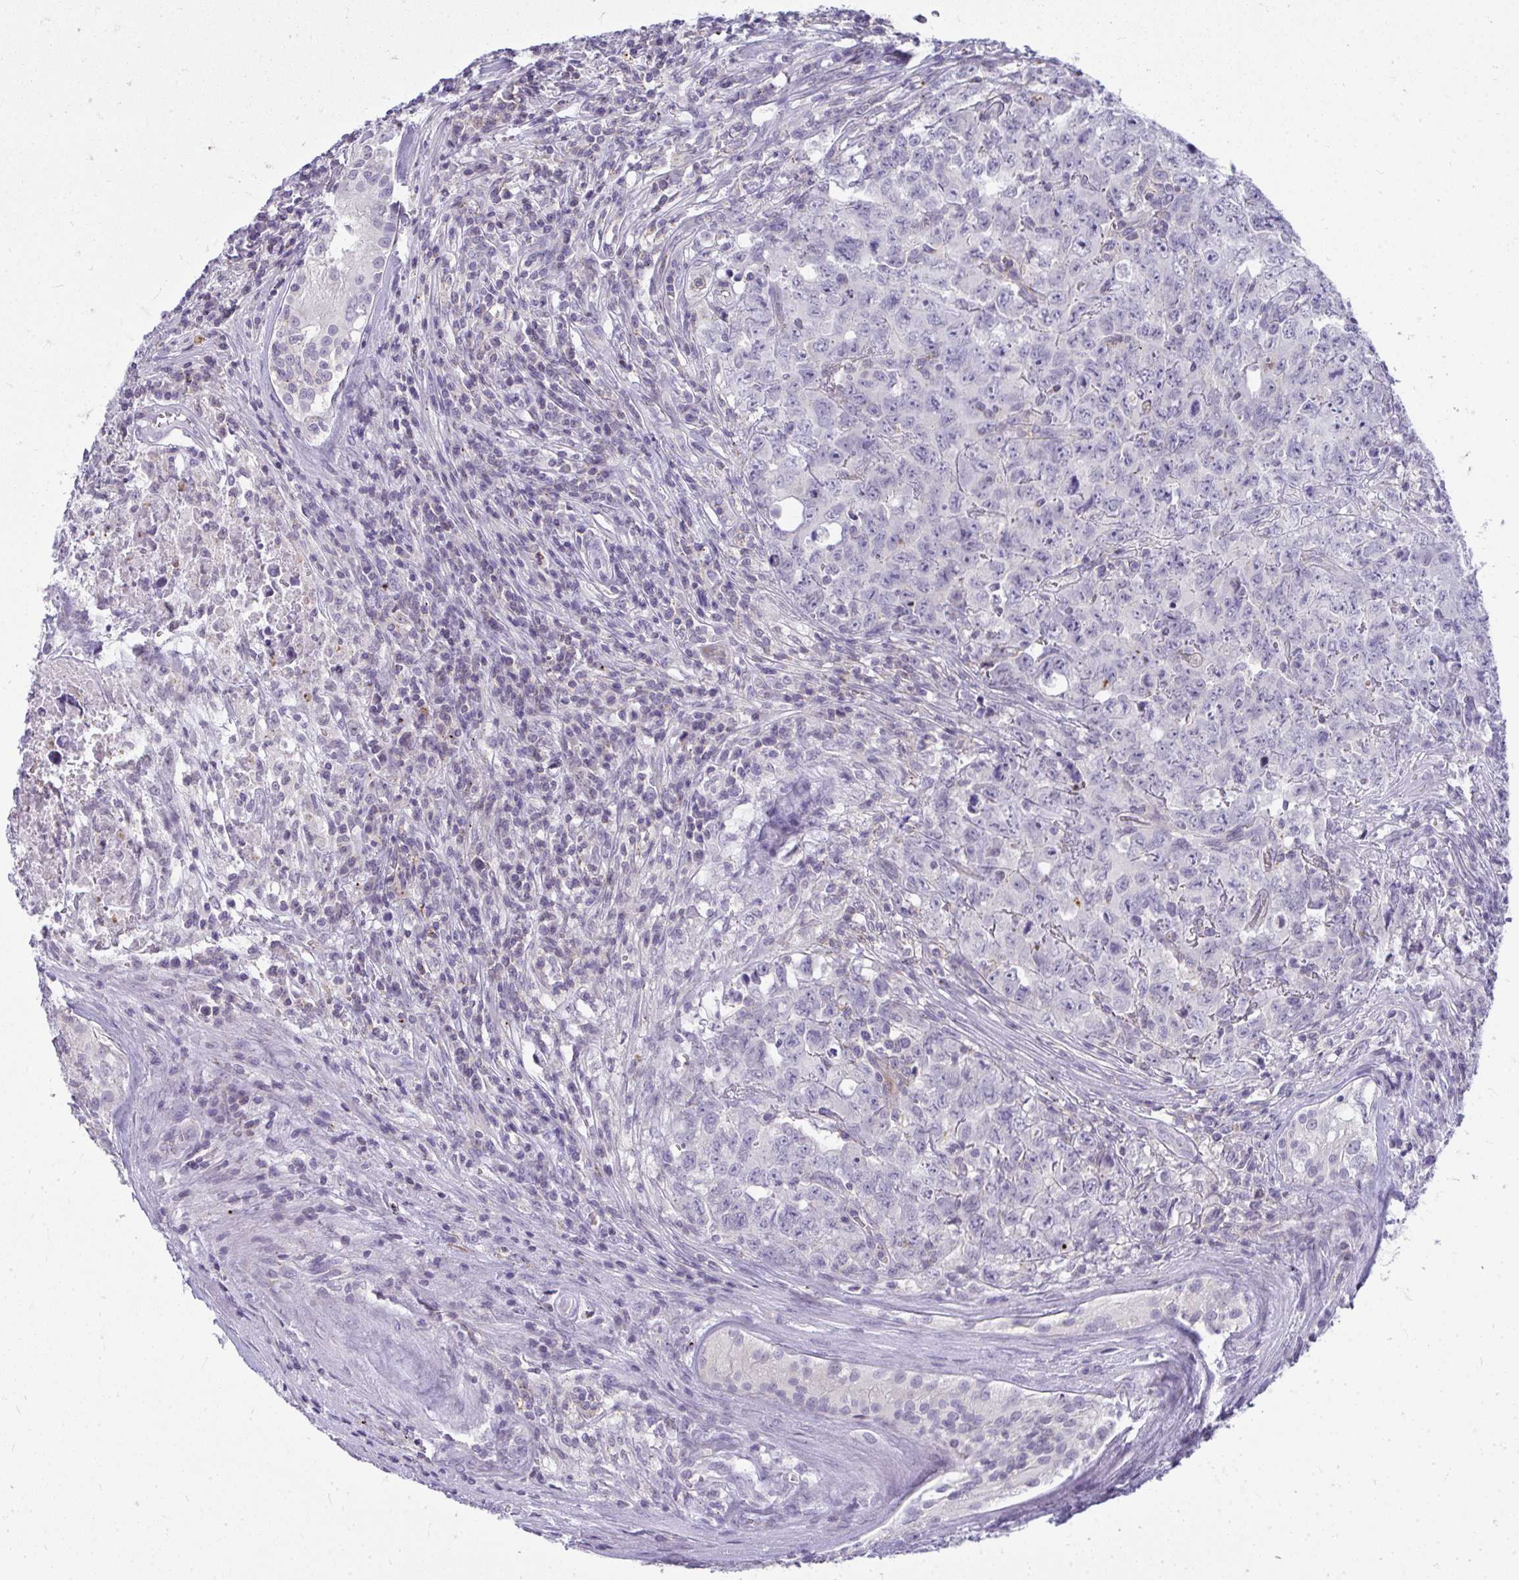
{"staining": {"intensity": "negative", "quantity": "none", "location": "none"}, "tissue": "testis cancer", "cell_type": "Tumor cells", "image_type": "cancer", "snomed": [{"axis": "morphology", "description": "Carcinoma, Embryonal, NOS"}, {"axis": "topography", "description": "Testis"}], "caption": "This is an IHC photomicrograph of human testis cancer. There is no expression in tumor cells.", "gene": "VPS4B", "patient": {"sex": "male", "age": 24}}